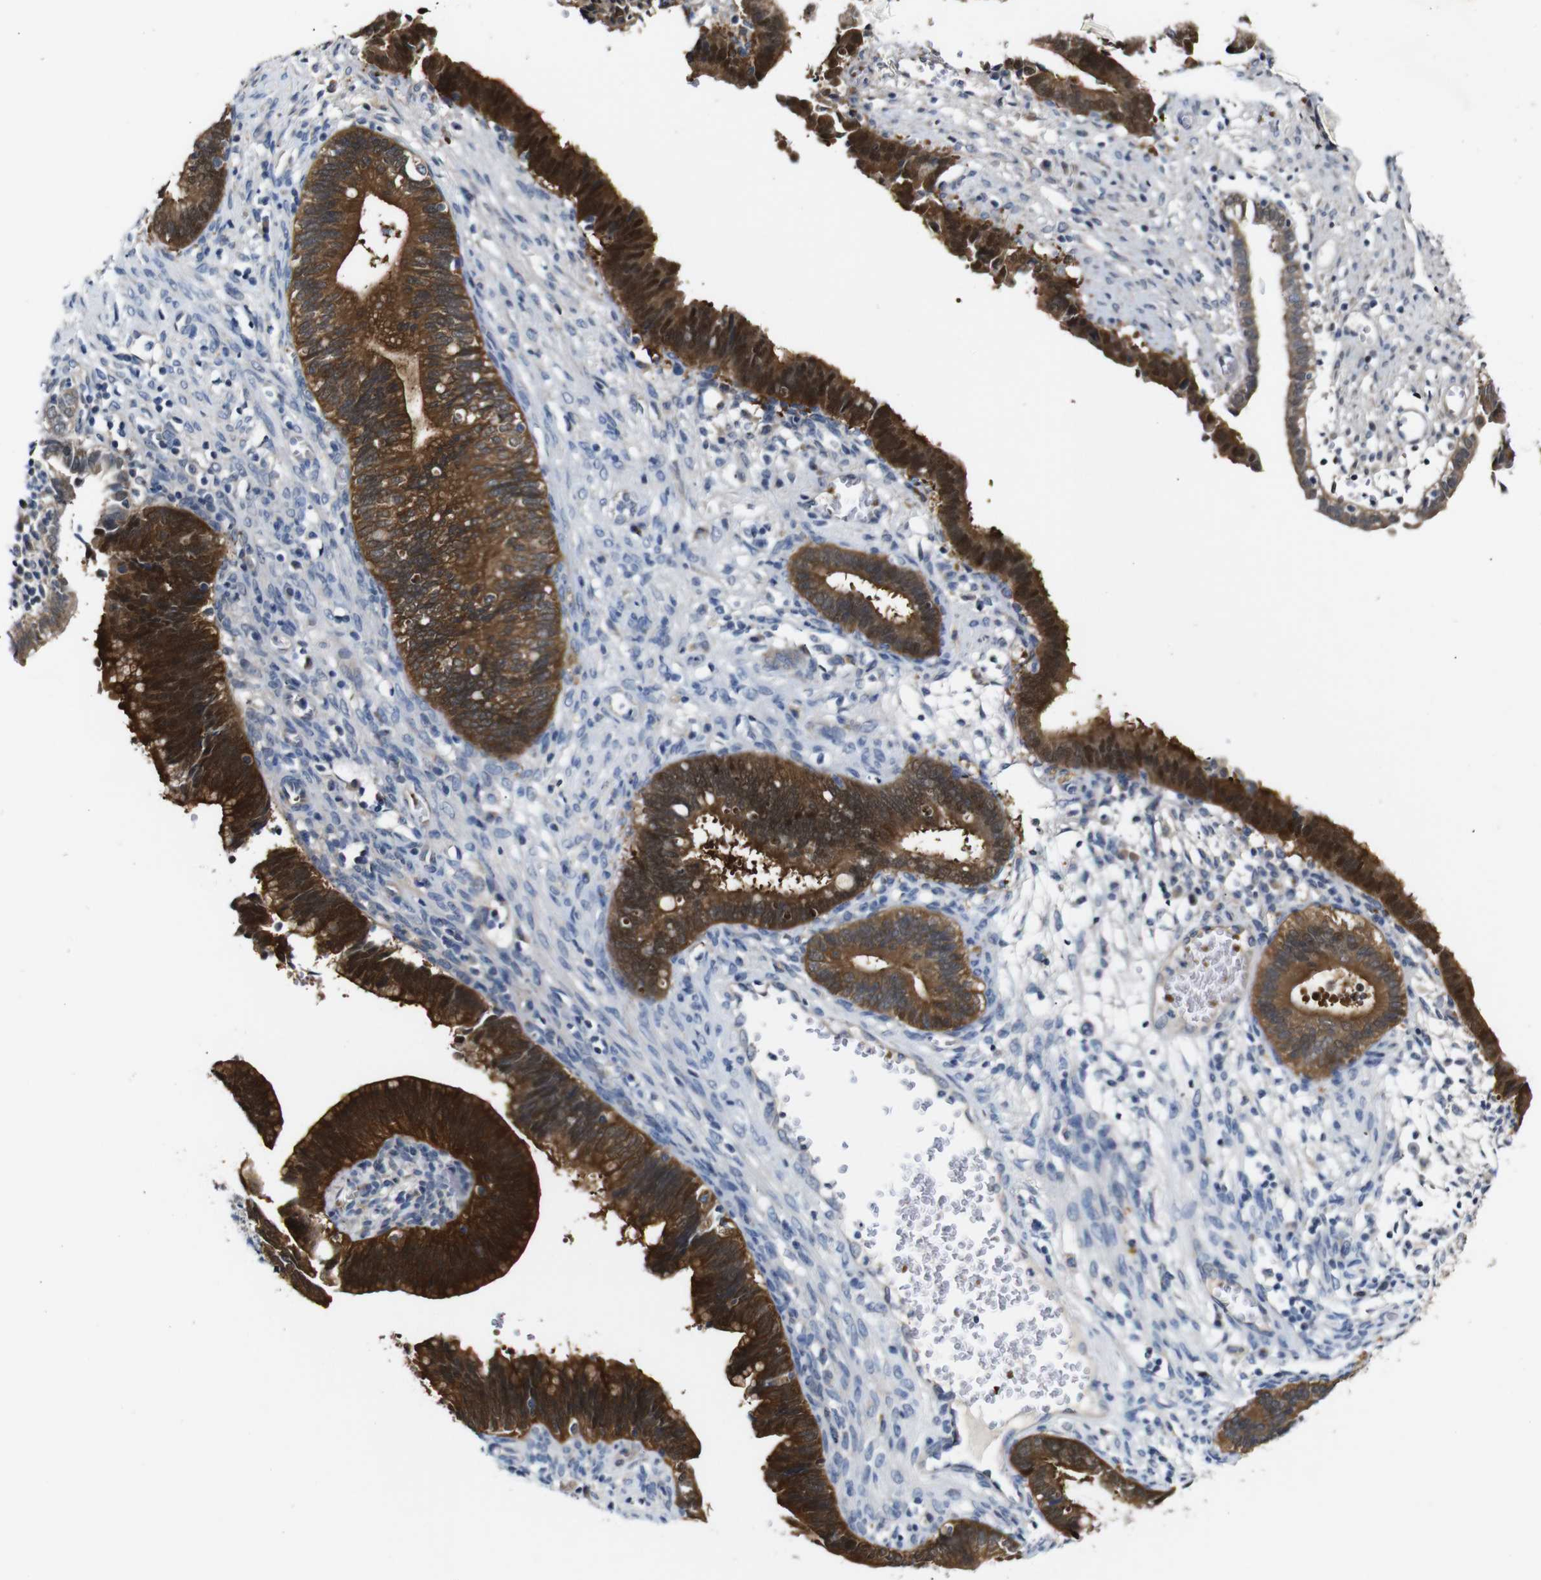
{"staining": {"intensity": "strong", "quantity": ">75%", "location": "cytoplasmic/membranous"}, "tissue": "cervical cancer", "cell_type": "Tumor cells", "image_type": "cancer", "snomed": [{"axis": "morphology", "description": "Adenocarcinoma, NOS"}, {"axis": "topography", "description": "Cervix"}], "caption": "This is an image of IHC staining of cervical cancer, which shows strong expression in the cytoplasmic/membranous of tumor cells.", "gene": "TBC1D32", "patient": {"sex": "female", "age": 44}}